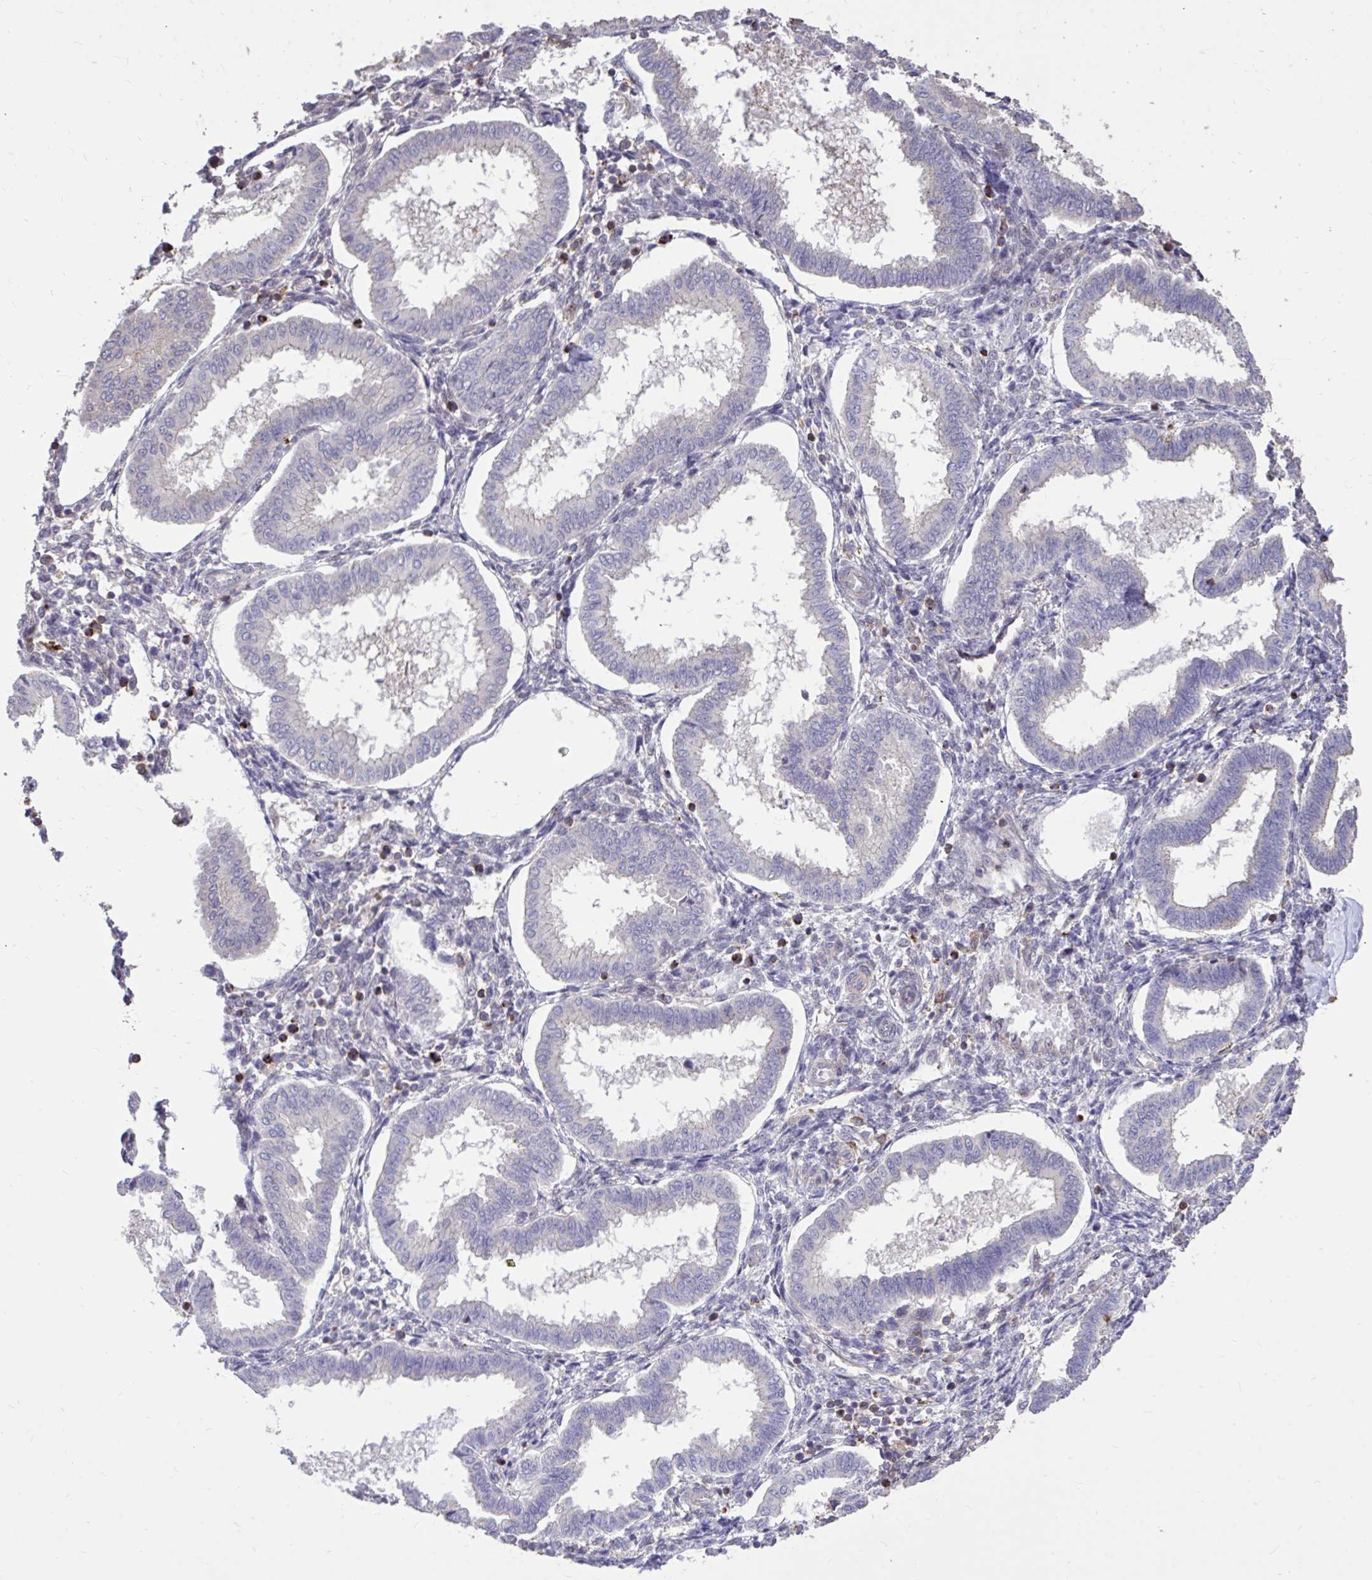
{"staining": {"intensity": "negative", "quantity": "none", "location": "none"}, "tissue": "endometrium", "cell_type": "Cells in endometrial stroma", "image_type": "normal", "snomed": [{"axis": "morphology", "description": "Normal tissue, NOS"}, {"axis": "topography", "description": "Endometrium"}], "caption": "An image of human endometrium is negative for staining in cells in endometrial stroma. (DAB immunohistochemistry (IHC), high magnification).", "gene": "IGFL2", "patient": {"sex": "female", "age": 24}}